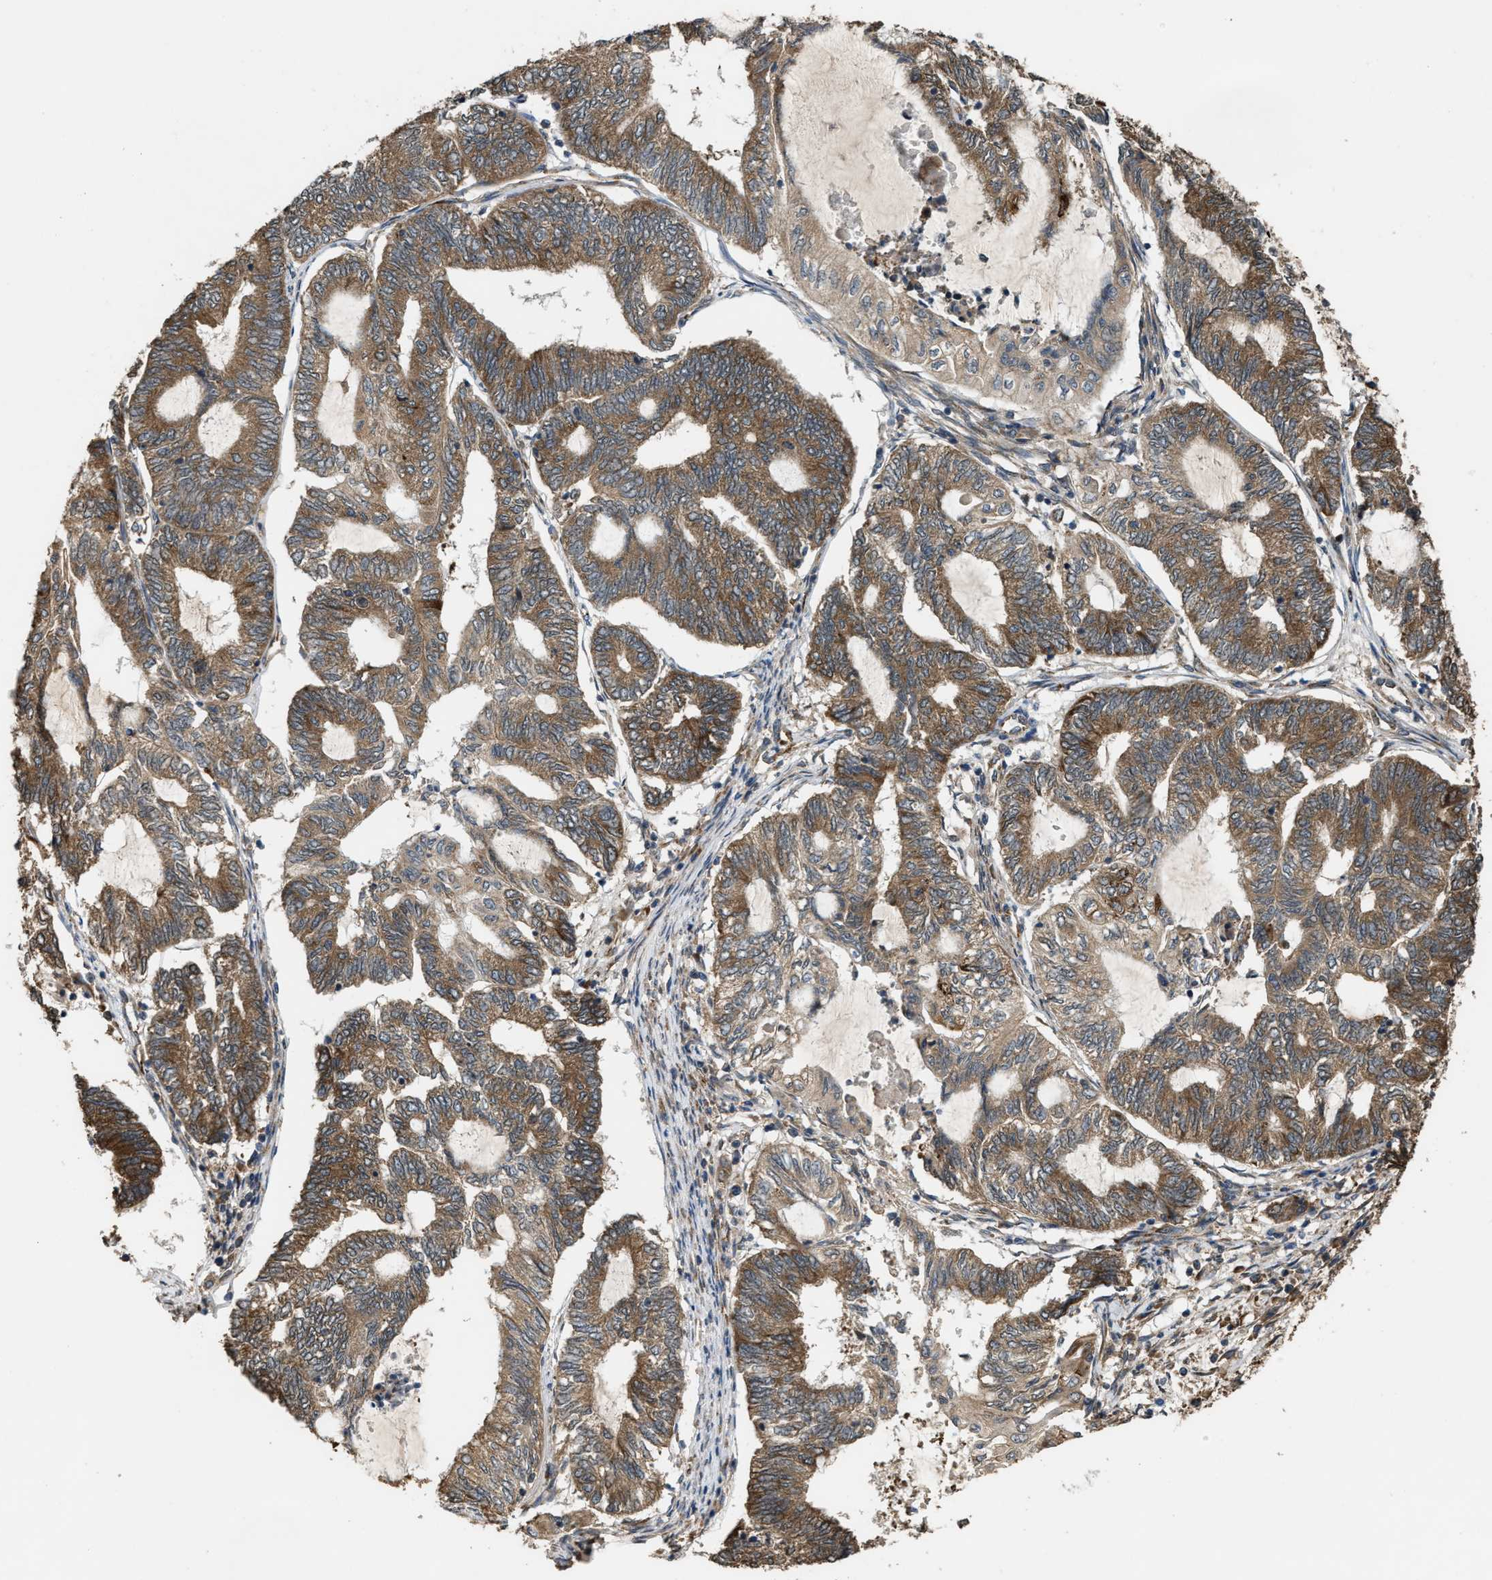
{"staining": {"intensity": "moderate", "quantity": ">75%", "location": "cytoplasmic/membranous"}, "tissue": "endometrial cancer", "cell_type": "Tumor cells", "image_type": "cancer", "snomed": [{"axis": "morphology", "description": "Adenocarcinoma, NOS"}, {"axis": "topography", "description": "Uterus"}, {"axis": "topography", "description": "Endometrium"}], "caption": "This is a micrograph of IHC staining of endometrial cancer, which shows moderate staining in the cytoplasmic/membranous of tumor cells.", "gene": "ARHGEF5", "patient": {"sex": "female", "age": 70}}